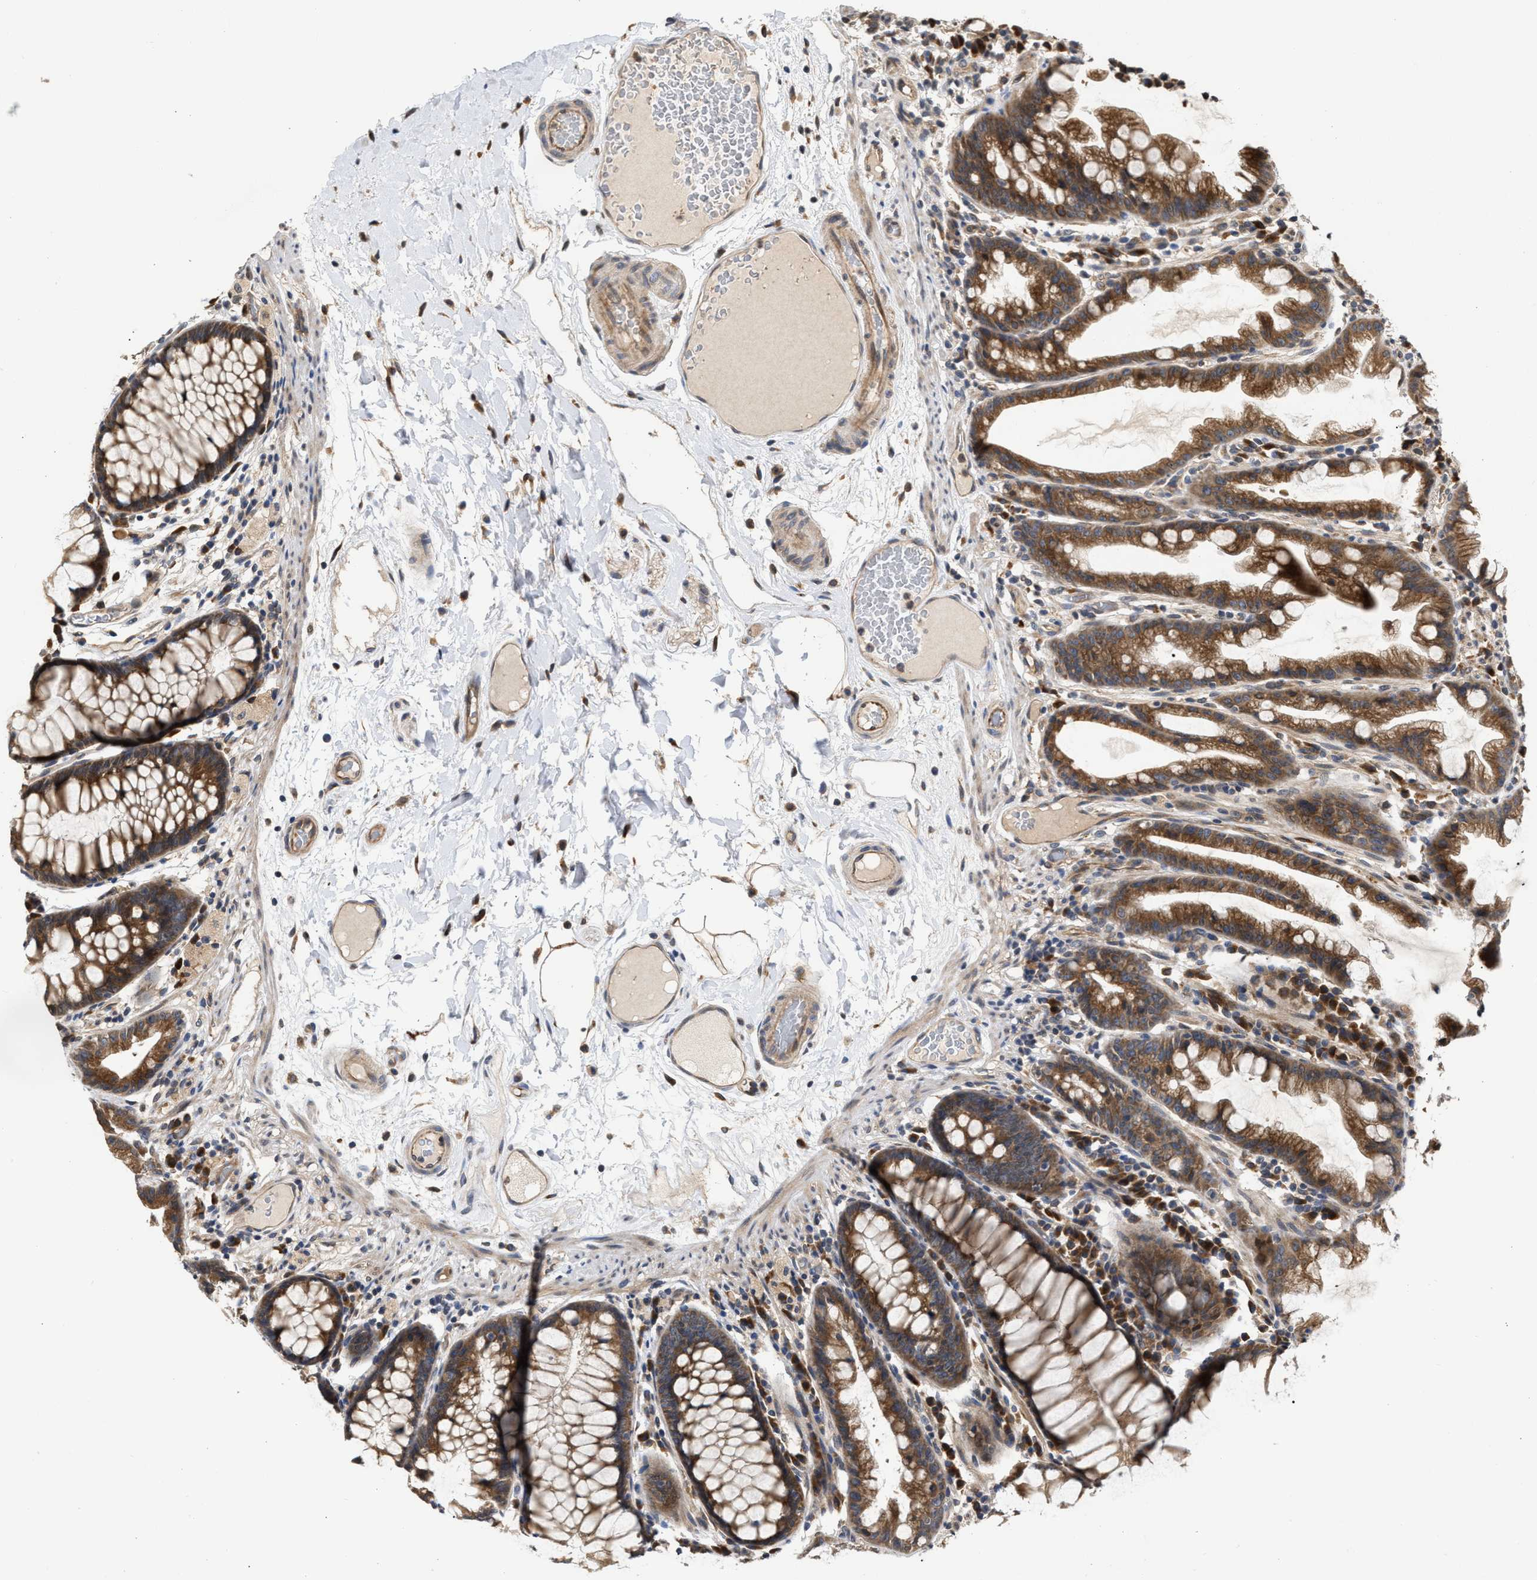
{"staining": {"intensity": "moderate", "quantity": ">75%", "location": "cytoplasmic/membranous"}, "tissue": "colon", "cell_type": "Endothelial cells", "image_type": "normal", "snomed": [{"axis": "morphology", "description": "Normal tissue, NOS"}, {"axis": "topography", "description": "Smooth muscle"}, {"axis": "topography", "description": "Colon"}], "caption": "DAB immunohistochemical staining of unremarkable colon reveals moderate cytoplasmic/membranous protein expression in about >75% of endothelial cells.", "gene": "SAR1A", "patient": {"sex": "male", "age": 67}}